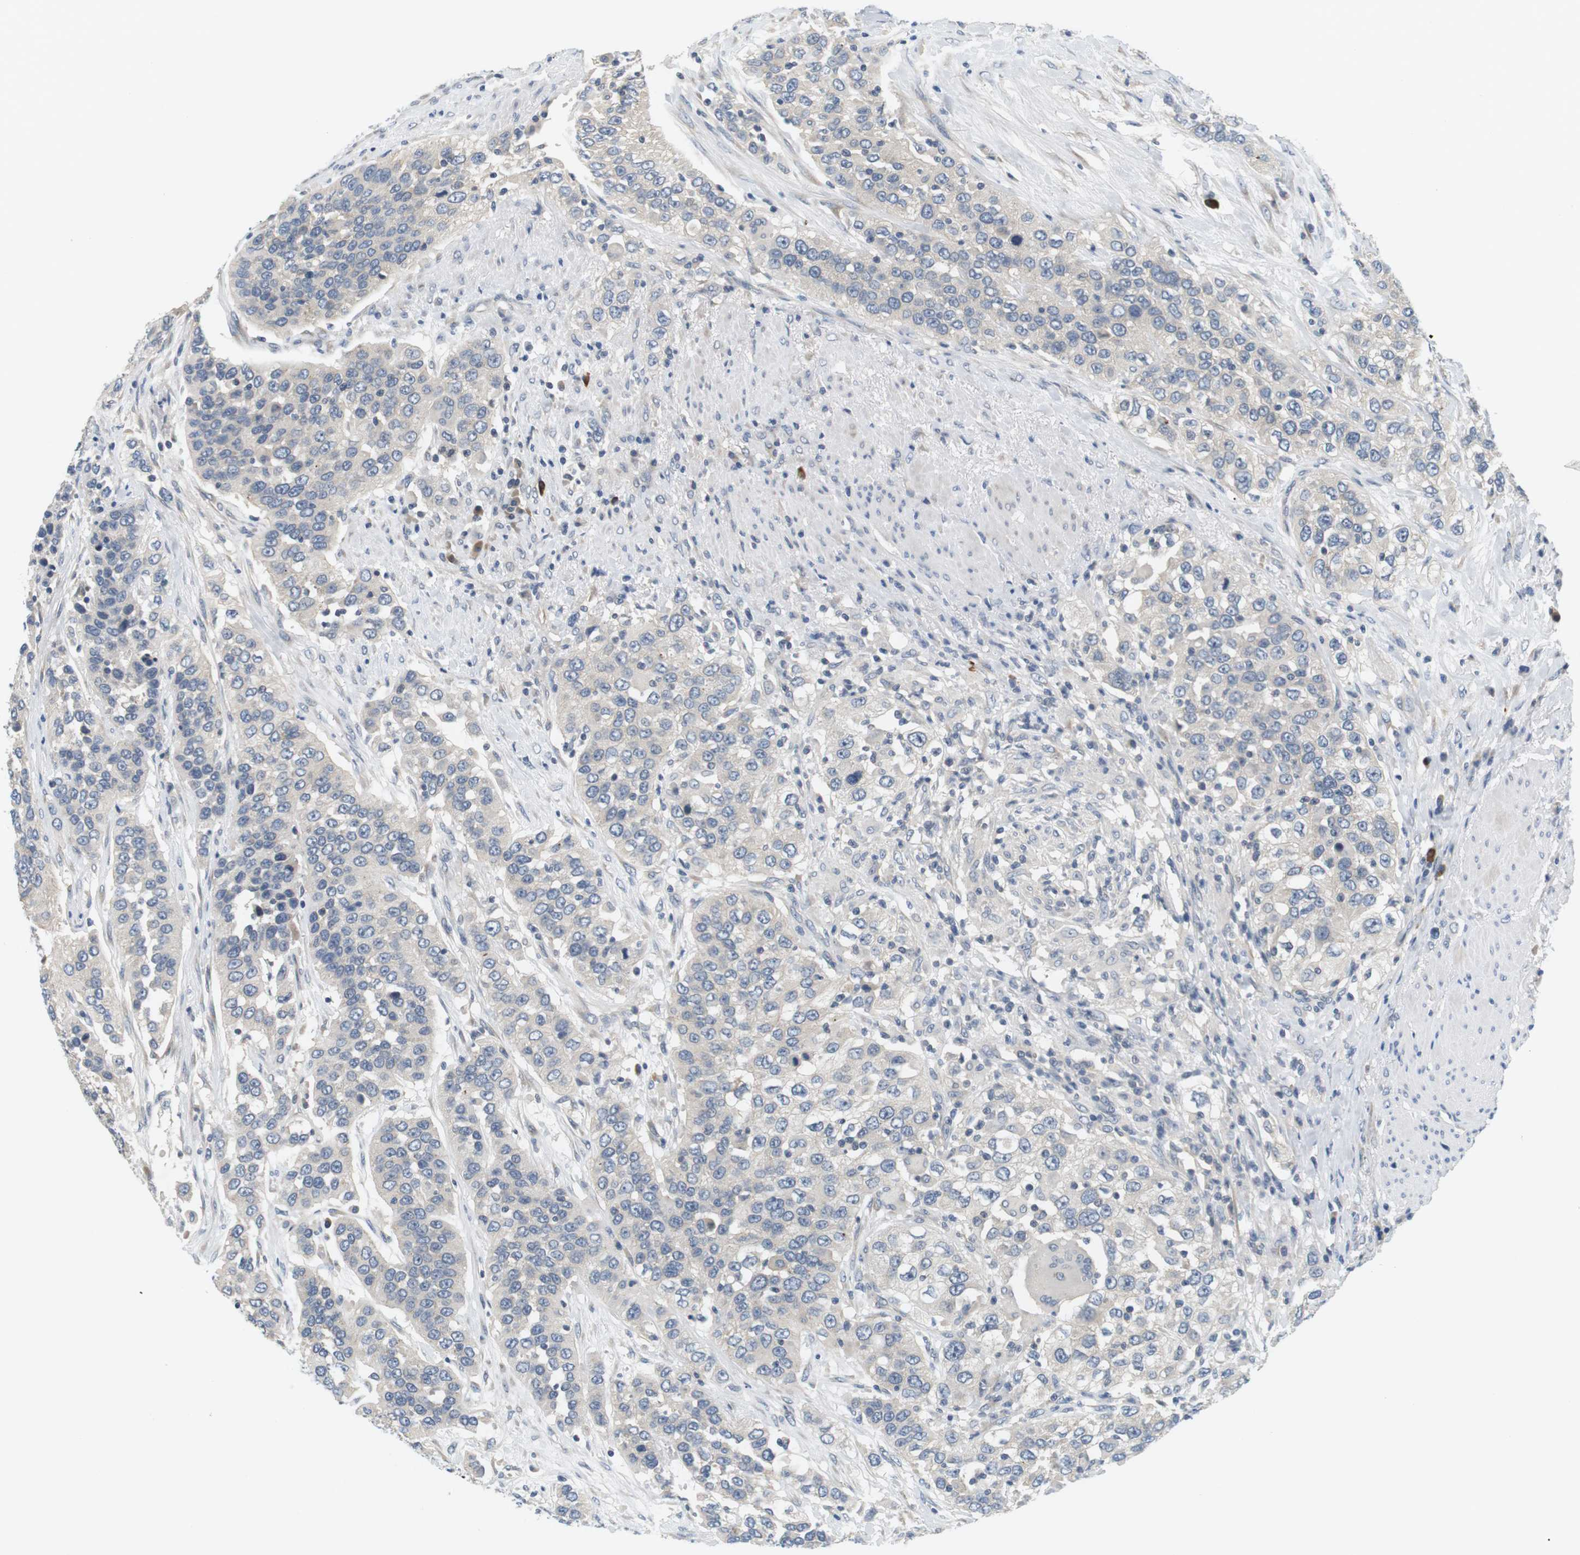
{"staining": {"intensity": "negative", "quantity": "none", "location": "none"}, "tissue": "urothelial cancer", "cell_type": "Tumor cells", "image_type": "cancer", "snomed": [{"axis": "morphology", "description": "Urothelial carcinoma, High grade"}, {"axis": "topography", "description": "Urinary bladder"}], "caption": "Human urothelial cancer stained for a protein using immunohistochemistry shows no positivity in tumor cells.", "gene": "EVA1C", "patient": {"sex": "female", "age": 80}}